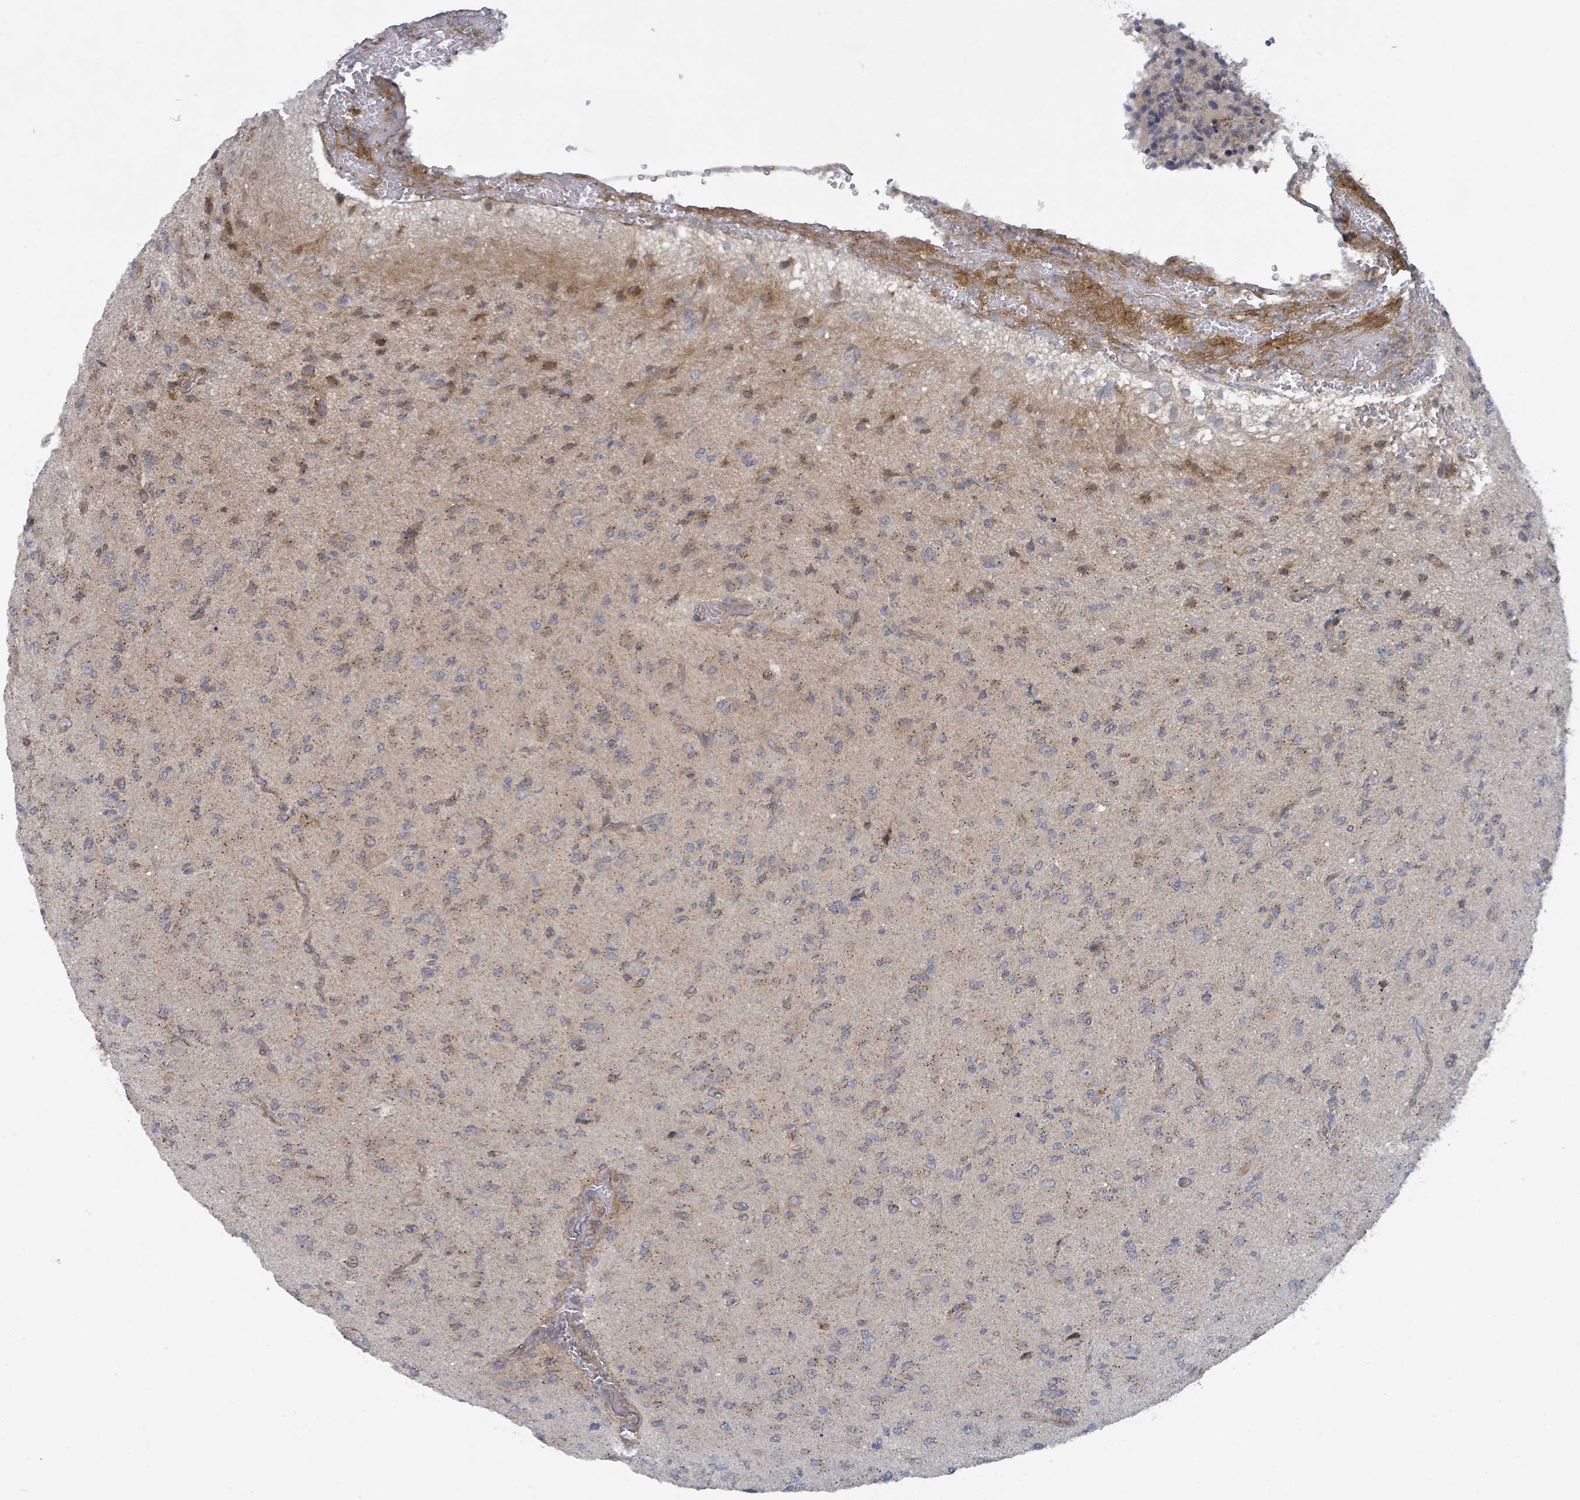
{"staining": {"intensity": "weak", "quantity": "25%-75%", "location": "cytoplasmic/membranous"}, "tissue": "glioma", "cell_type": "Tumor cells", "image_type": "cancer", "snomed": [{"axis": "morphology", "description": "Glioma, malignant, High grade"}, {"axis": "topography", "description": "Brain"}], "caption": "Malignant glioma (high-grade) stained with DAB immunohistochemistry (IHC) exhibits low levels of weak cytoplasmic/membranous positivity in approximately 25%-75% of tumor cells.", "gene": "COL5A3", "patient": {"sex": "male", "age": 36}}